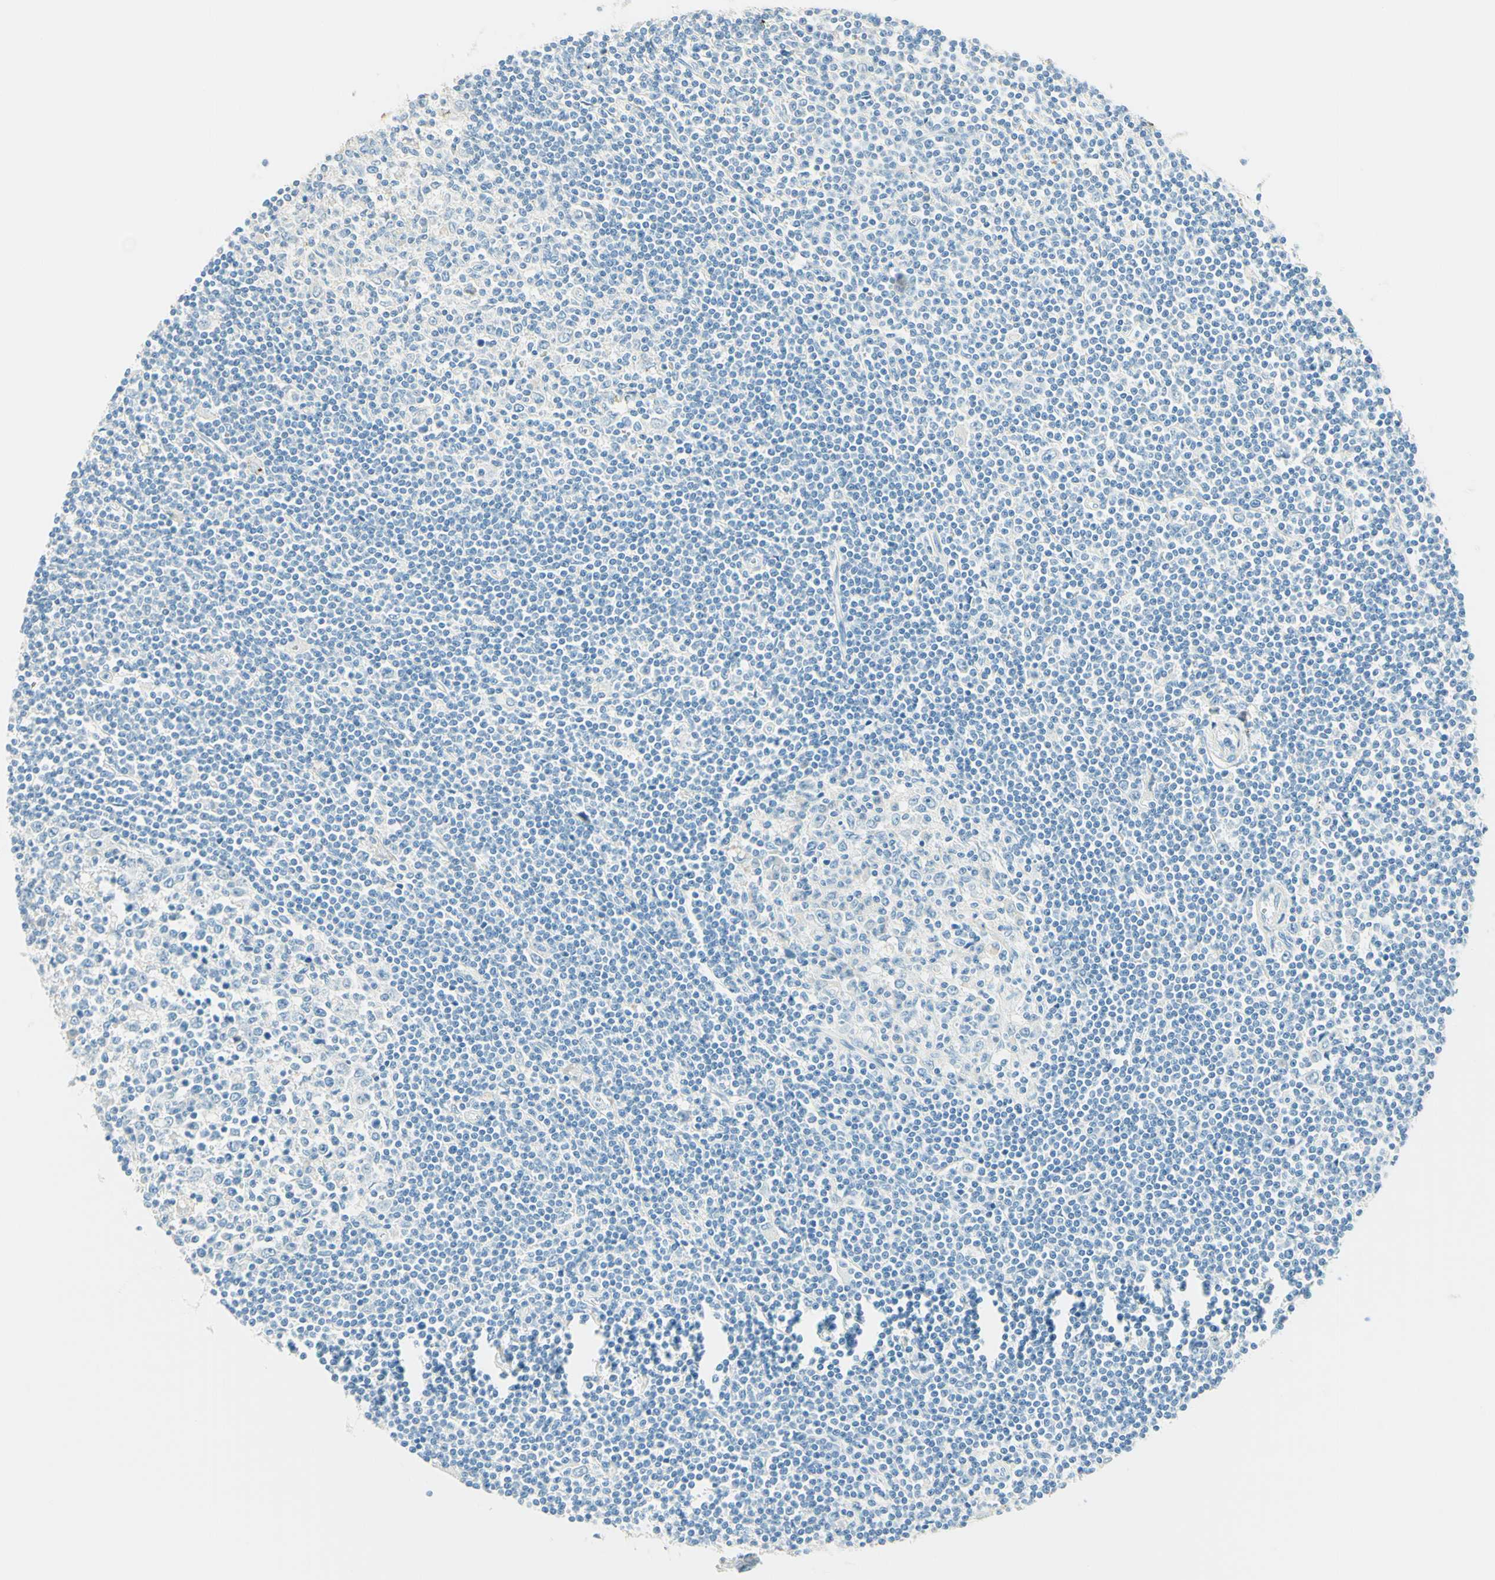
{"staining": {"intensity": "negative", "quantity": "none", "location": "none"}, "tissue": "lymphoma", "cell_type": "Tumor cells", "image_type": "cancer", "snomed": [{"axis": "morphology", "description": "Malignant lymphoma, non-Hodgkin's type, Low grade"}, {"axis": "topography", "description": "Spleen"}], "caption": "DAB immunohistochemical staining of malignant lymphoma, non-Hodgkin's type (low-grade) demonstrates no significant staining in tumor cells. The staining was performed using DAB (3,3'-diaminobenzidine) to visualize the protein expression in brown, while the nuclei were stained in blue with hematoxylin (Magnification: 20x).", "gene": "NCBP2L", "patient": {"sex": "male", "age": 76}}